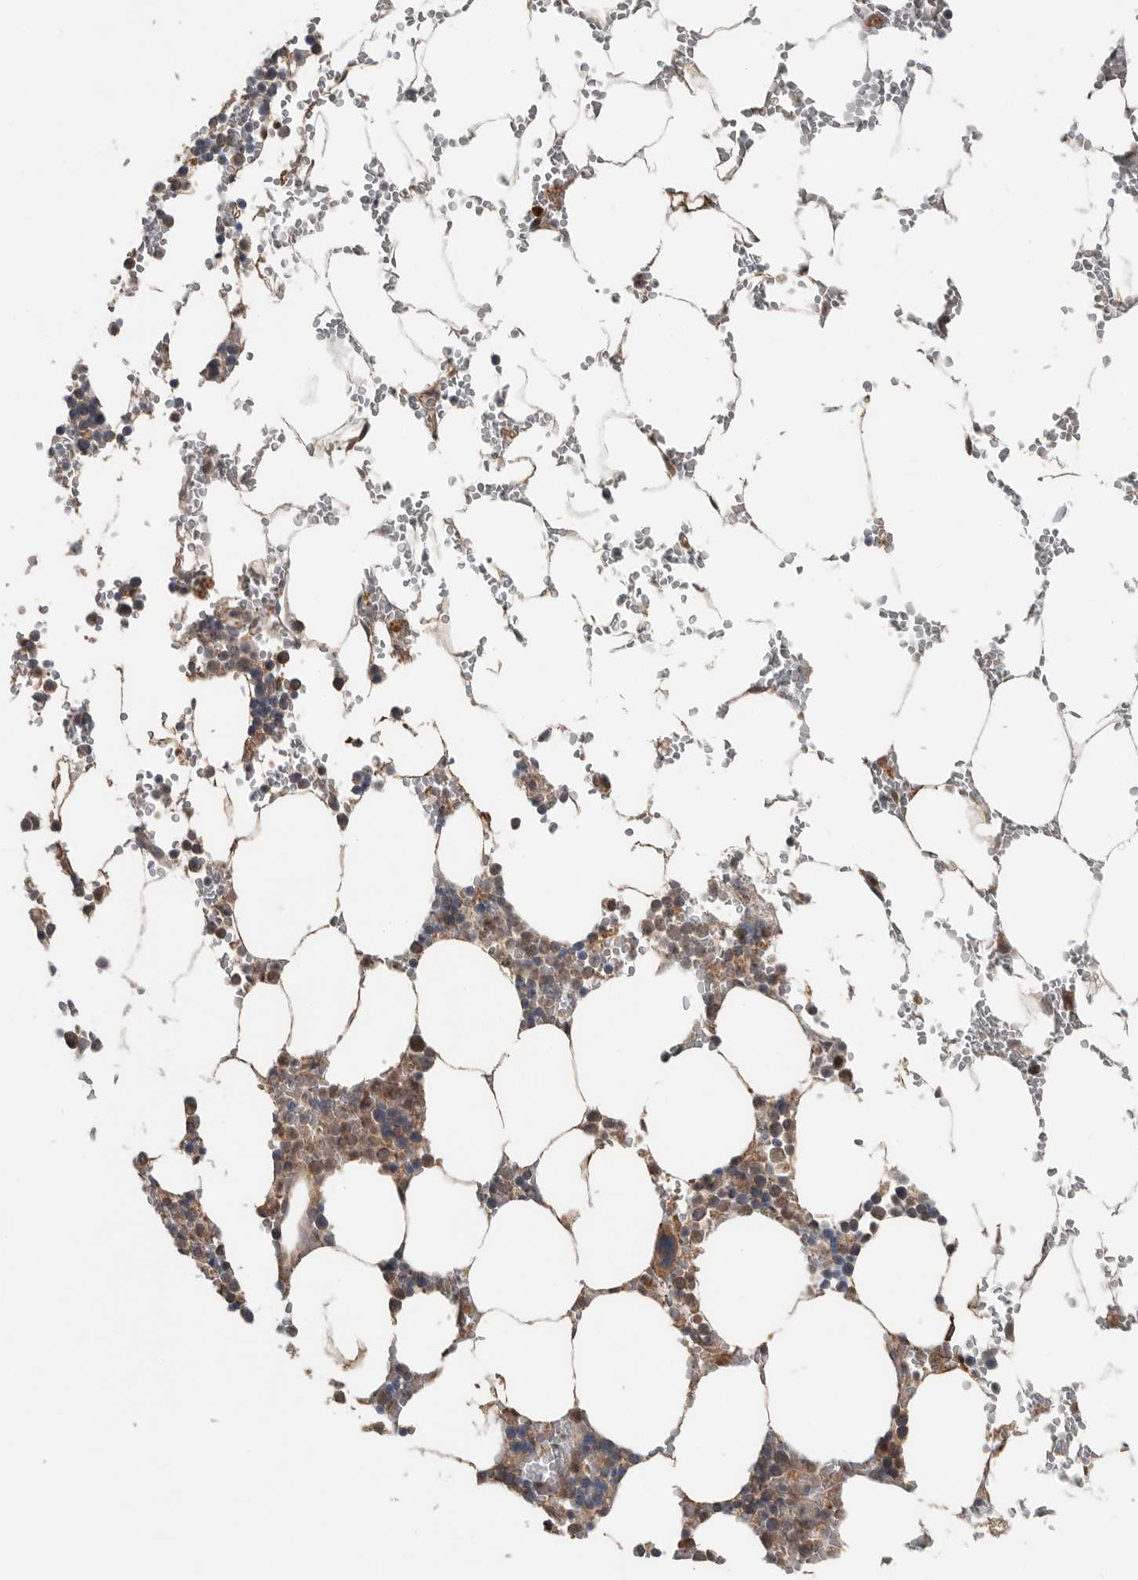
{"staining": {"intensity": "moderate", "quantity": "25%-75%", "location": "cytoplasmic/membranous"}, "tissue": "bone marrow", "cell_type": "Hematopoietic cells", "image_type": "normal", "snomed": [{"axis": "morphology", "description": "Normal tissue, NOS"}, {"axis": "topography", "description": "Bone marrow"}], "caption": "The immunohistochemical stain labels moderate cytoplasmic/membranous positivity in hematopoietic cells of benign bone marrow.", "gene": "SCP2", "patient": {"sex": "male", "age": 70}}